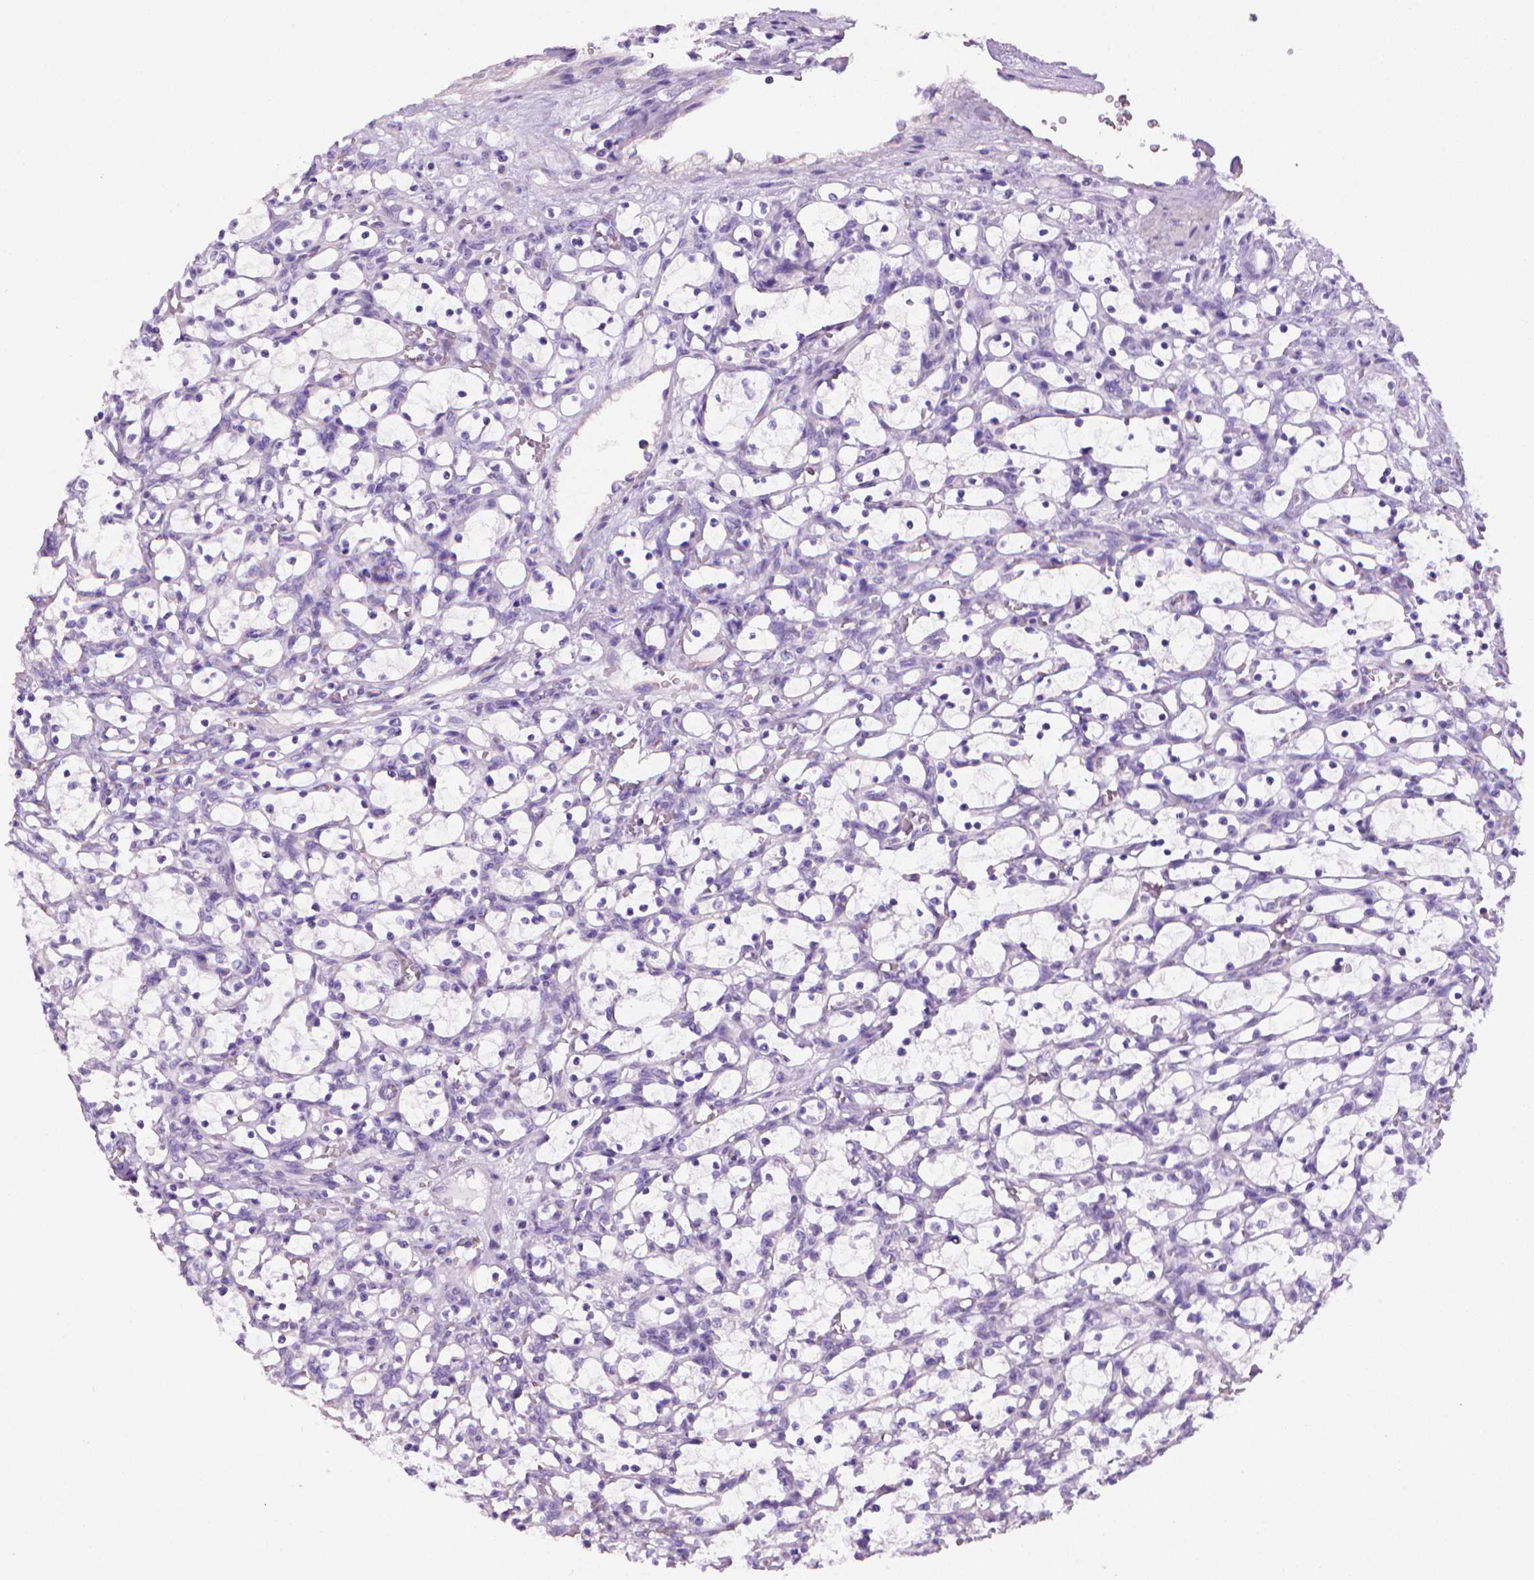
{"staining": {"intensity": "negative", "quantity": "none", "location": "none"}, "tissue": "renal cancer", "cell_type": "Tumor cells", "image_type": "cancer", "snomed": [{"axis": "morphology", "description": "Adenocarcinoma, NOS"}, {"axis": "topography", "description": "Kidney"}], "caption": "Immunohistochemical staining of renal cancer reveals no significant positivity in tumor cells.", "gene": "ARHGEF33", "patient": {"sex": "female", "age": 69}}